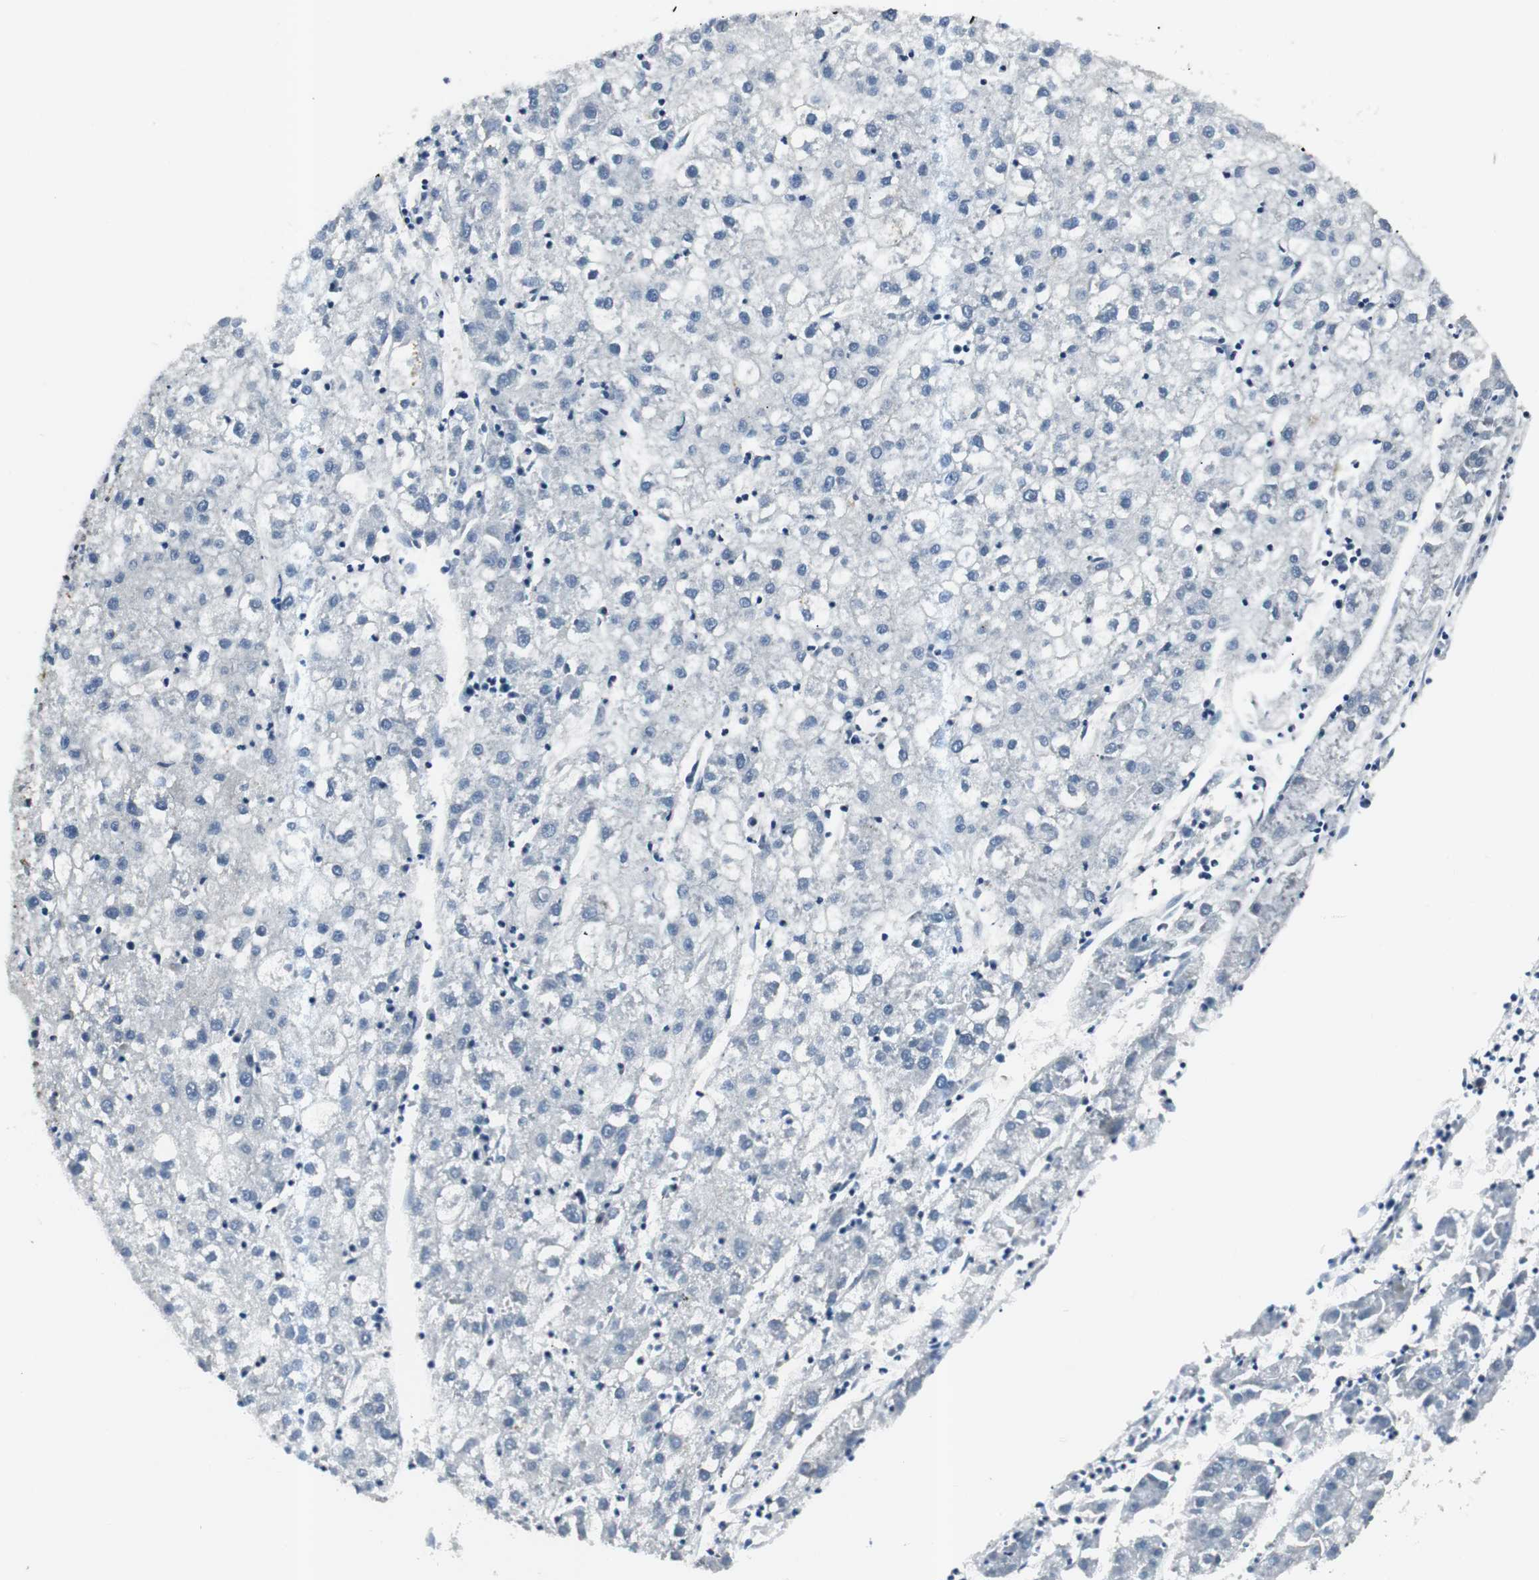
{"staining": {"intensity": "negative", "quantity": "none", "location": "none"}, "tissue": "liver cancer", "cell_type": "Tumor cells", "image_type": "cancer", "snomed": [{"axis": "morphology", "description": "Carcinoma, Hepatocellular, NOS"}, {"axis": "topography", "description": "Liver"}], "caption": "Tumor cells are negative for brown protein staining in hepatocellular carcinoma (liver).", "gene": "SMAD1", "patient": {"sex": "male", "age": 72}}